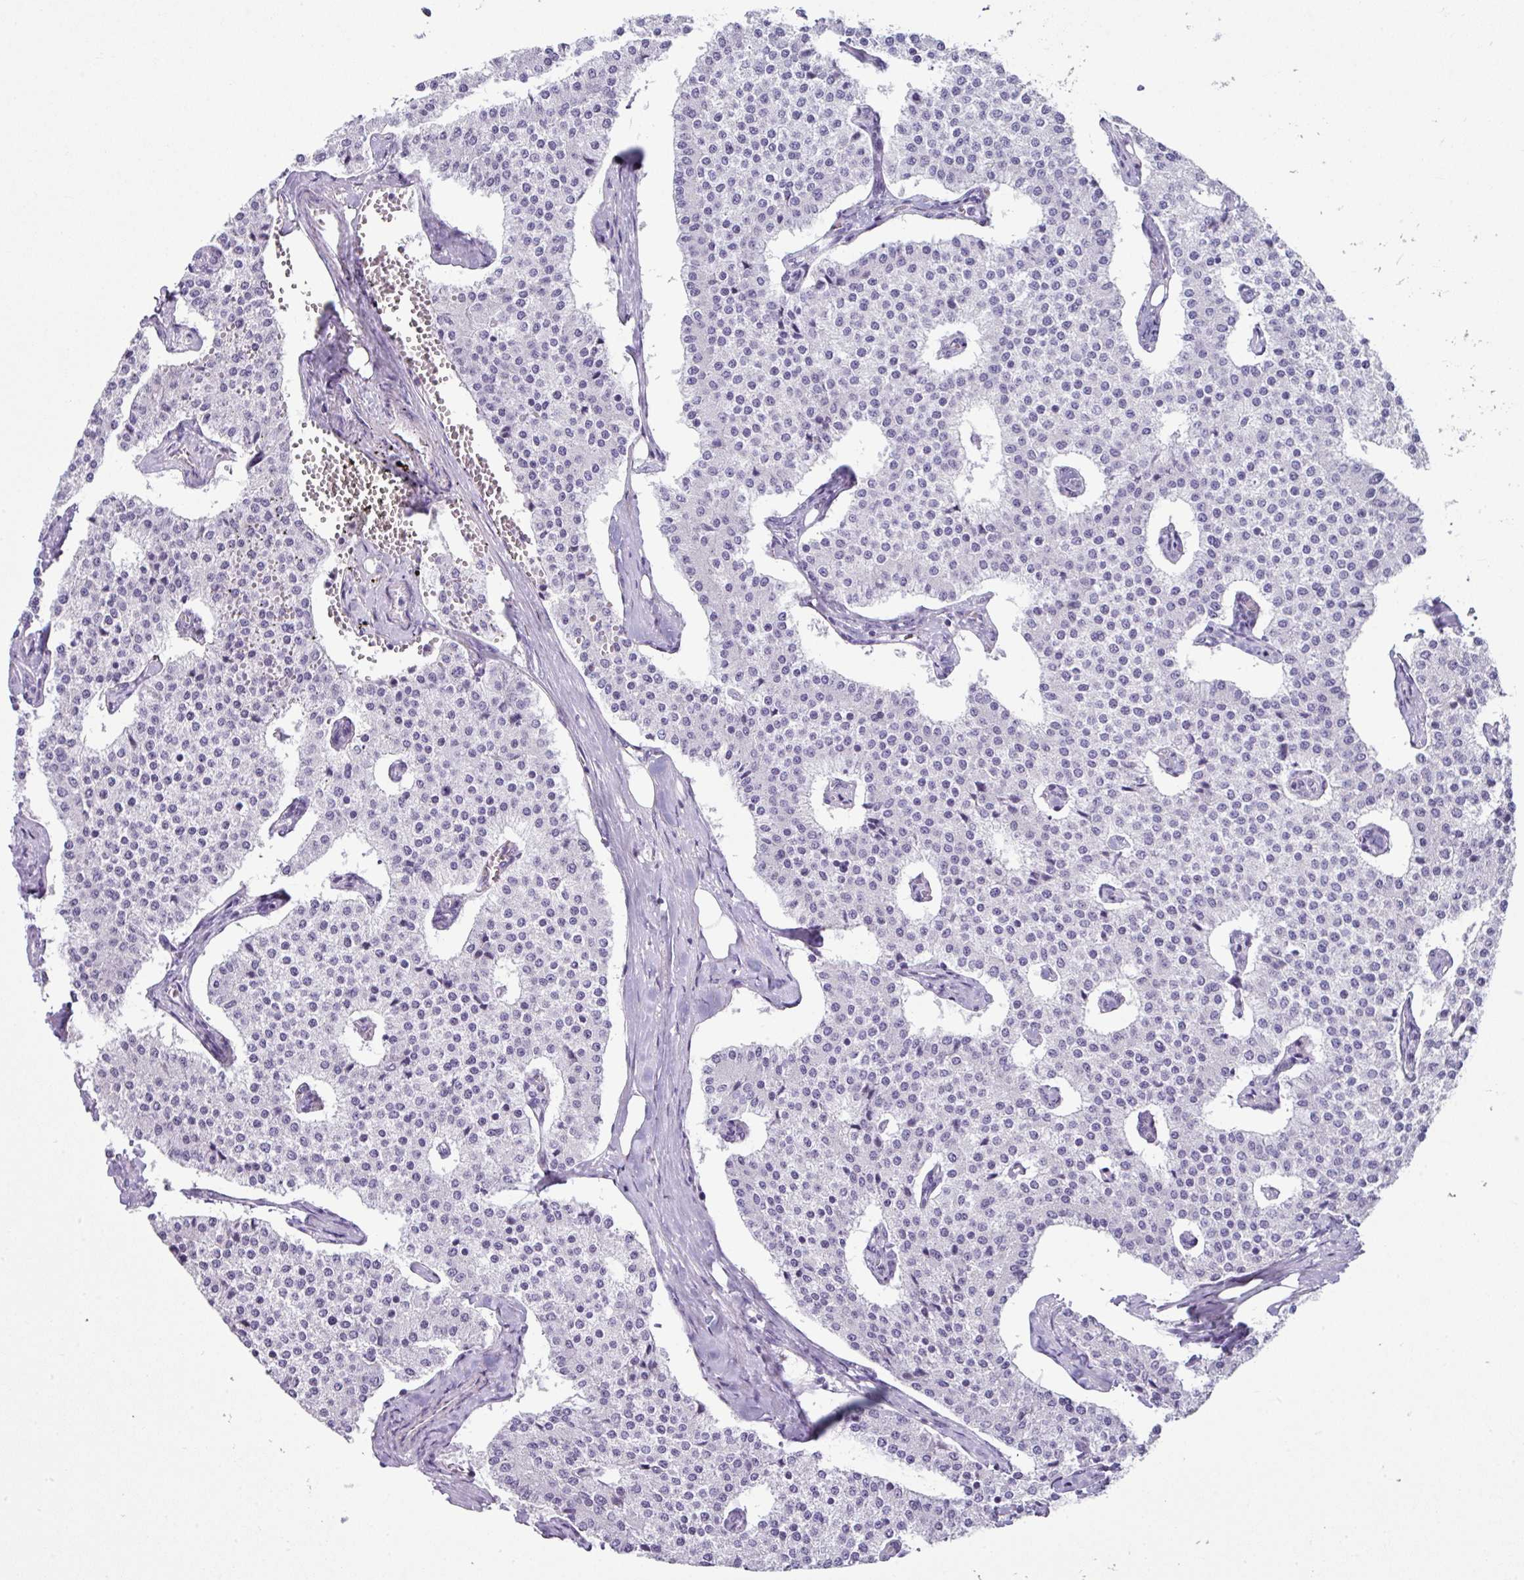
{"staining": {"intensity": "negative", "quantity": "none", "location": "none"}, "tissue": "carcinoid", "cell_type": "Tumor cells", "image_type": "cancer", "snomed": [{"axis": "morphology", "description": "Carcinoid, malignant, NOS"}, {"axis": "topography", "description": "Colon"}], "caption": "Tumor cells are negative for protein expression in human carcinoid (malignant). (DAB immunohistochemistry (IHC), high magnification).", "gene": "STAT5A", "patient": {"sex": "female", "age": 52}}